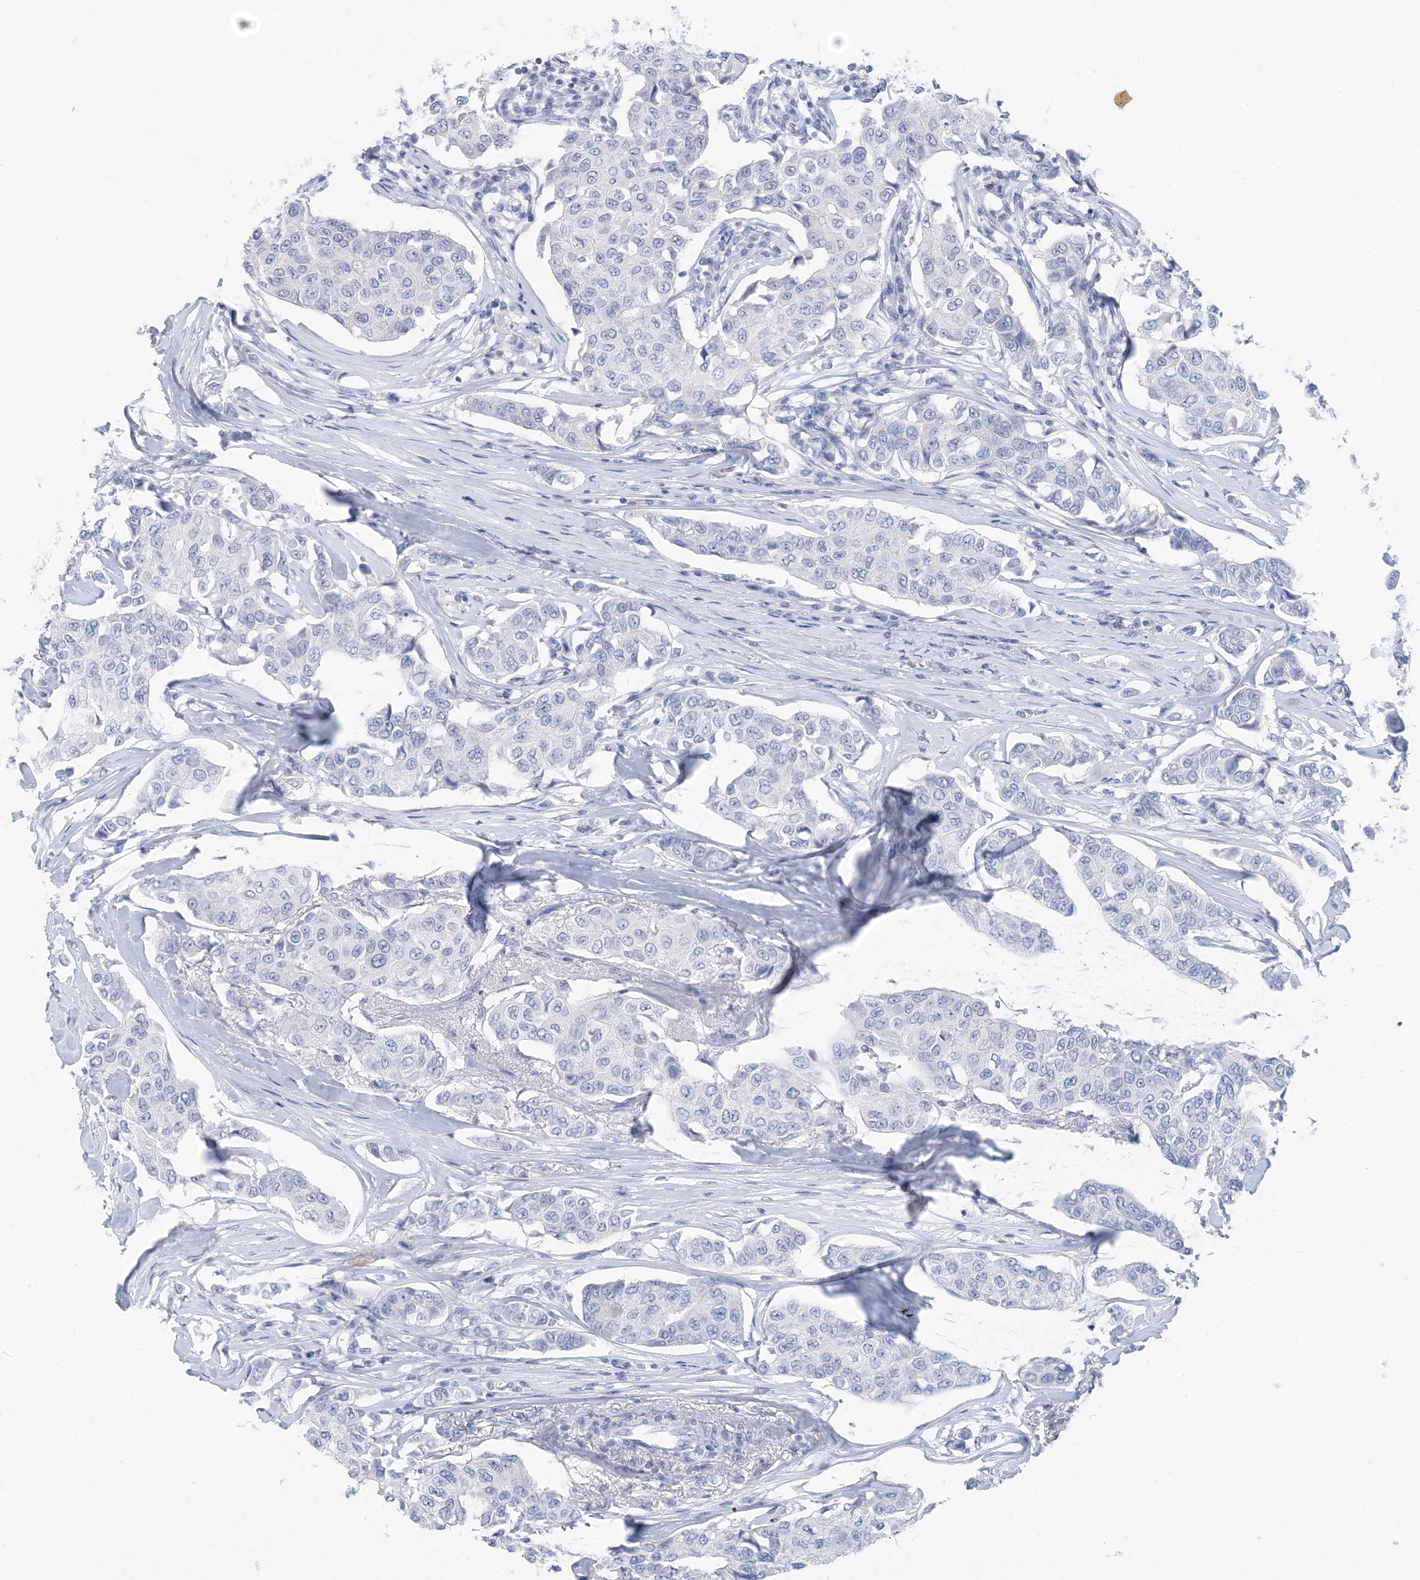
{"staining": {"intensity": "negative", "quantity": "none", "location": "none"}, "tissue": "breast cancer", "cell_type": "Tumor cells", "image_type": "cancer", "snomed": [{"axis": "morphology", "description": "Duct carcinoma"}, {"axis": "topography", "description": "Breast"}], "caption": "Tumor cells are negative for protein expression in human breast invasive ductal carcinoma.", "gene": "SH3YL1", "patient": {"sex": "female", "age": 80}}